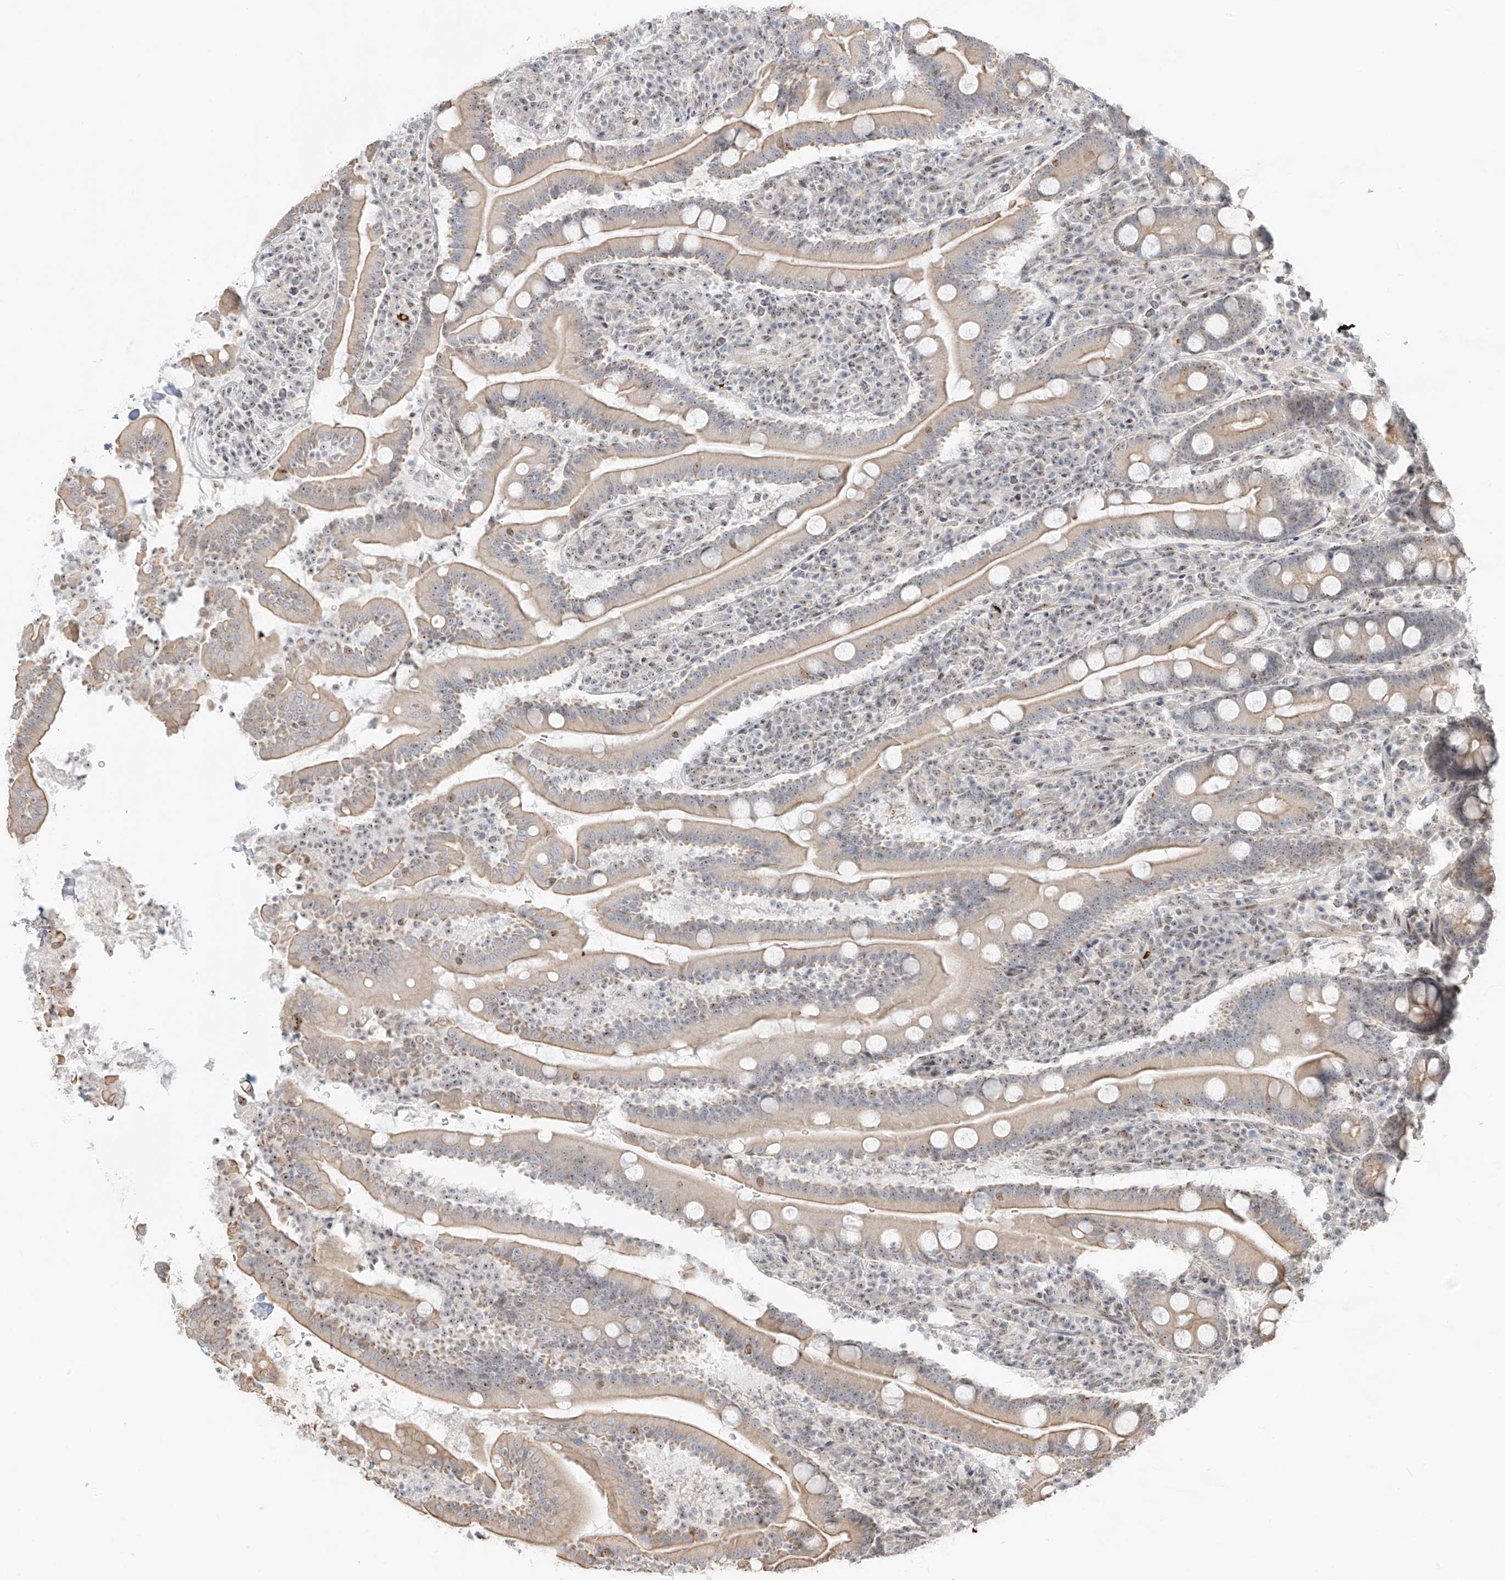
{"staining": {"intensity": "weak", "quantity": "25%-75%", "location": "cytoplasmic/membranous,nuclear"}, "tissue": "duodenum", "cell_type": "Glandular cells", "image_type": "normal", "snomed": [{"axis": "morphology", "description": "Normal tissue, NOS"}, {"axis": "topography", "description": "Duodenum"}], "caption": "This is an image of immunohistochemistry (IHC) staining of unremarkable duodenum, which shows weak positivity in the cytoplasmic/membranous,nuclear of glandular cells.", "gene": "ZNF512", "patient": {"sex": "male", "age": 35}}